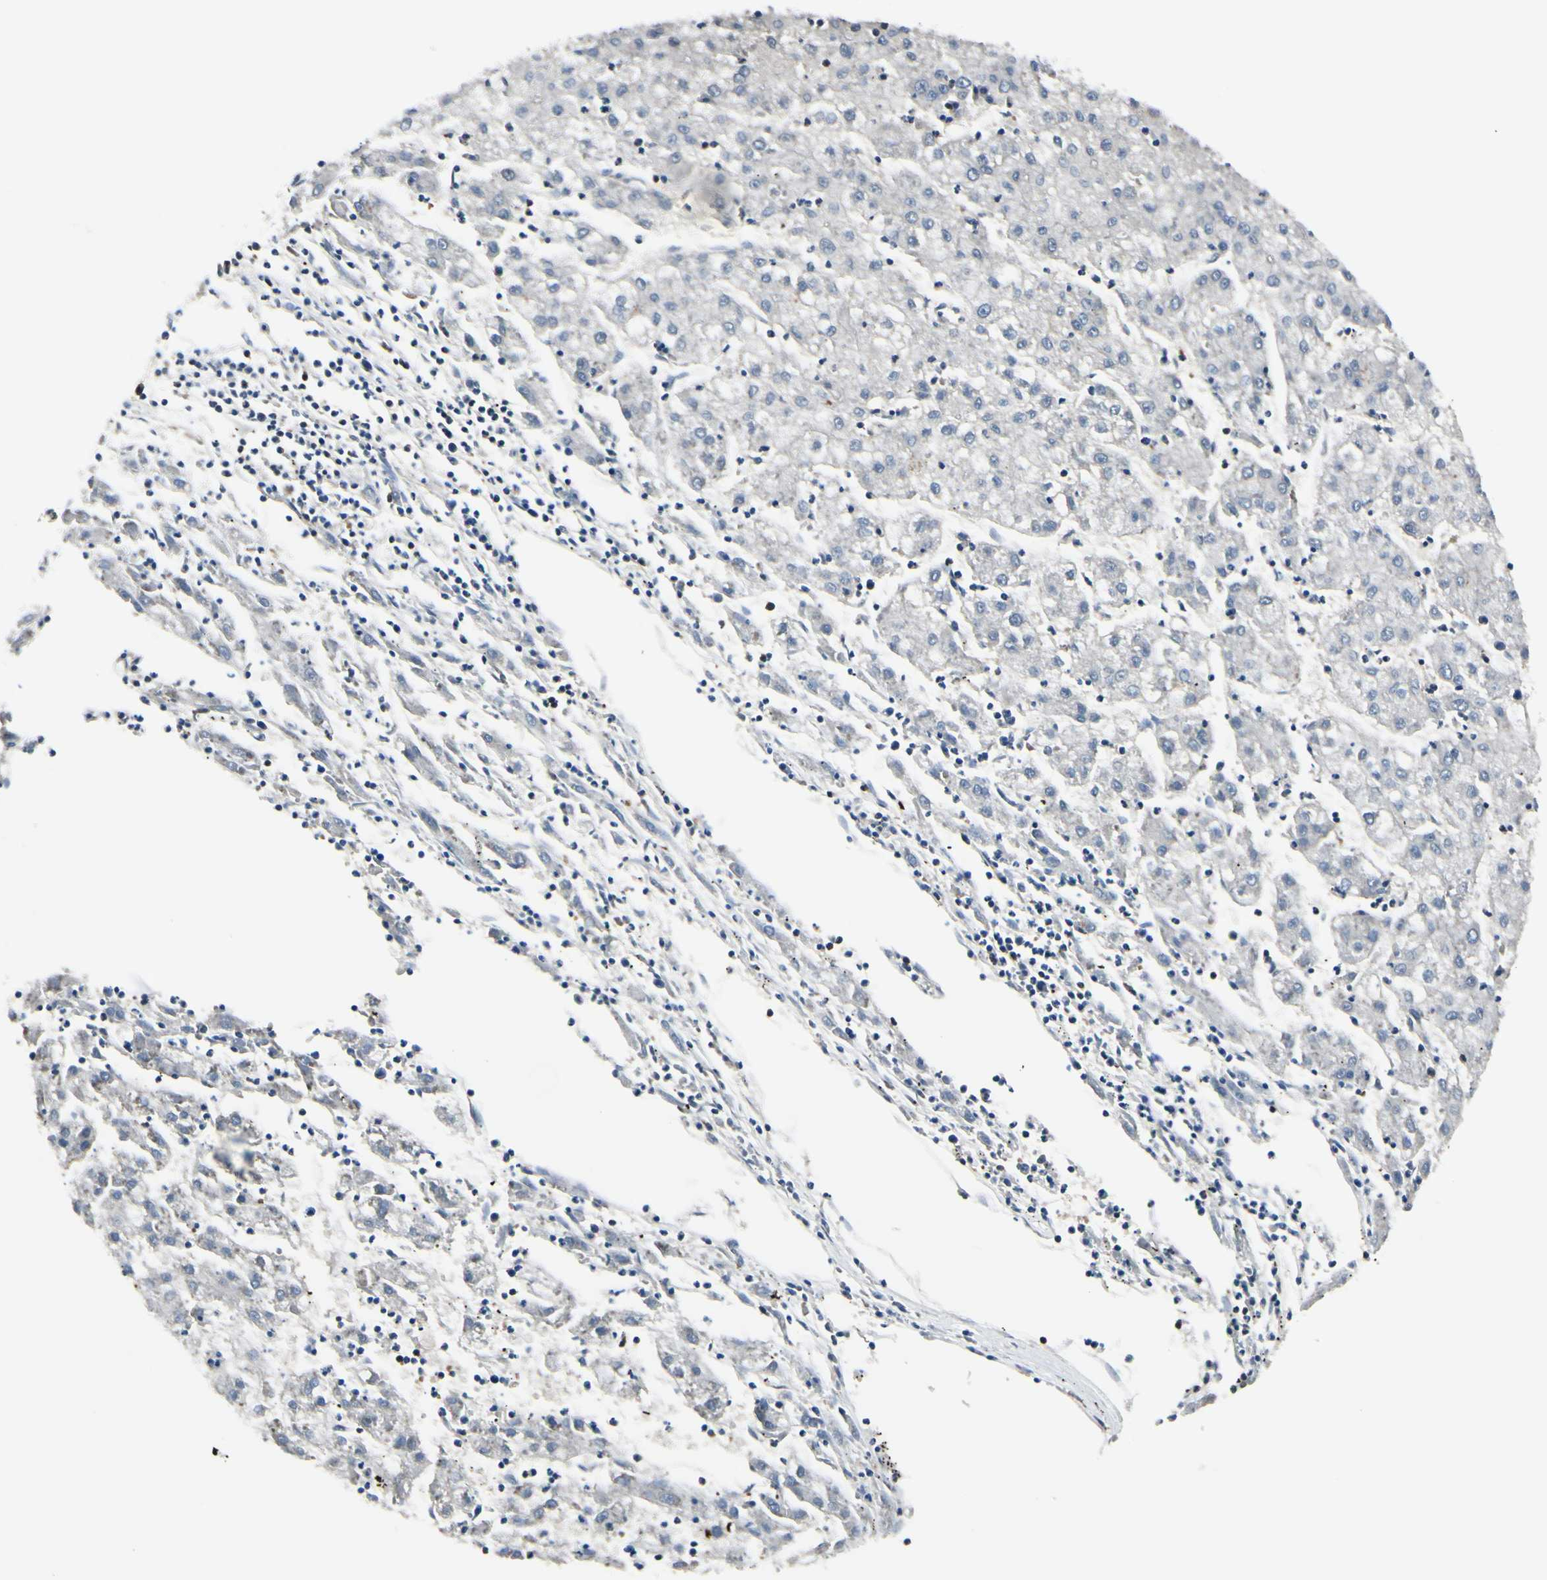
{"staining": {"intensity": "negative", "quantity": "none", "location": "none"}, "tissue": "liver cancer", "cell_type": "Tumor cells", "image_type": "cancer", "snomed": [{"axis": "morphology", "description": "Carcinoma, Hepatocellular, NOS"}, {"axis": "topography", "description": "Liver"}], "caption": "Tumor cells show no significant positivity in hepatocellular carcinoma (liver).", "gene": "SLC9A3R1", "patient": {"sex": "male", "age": 72}}